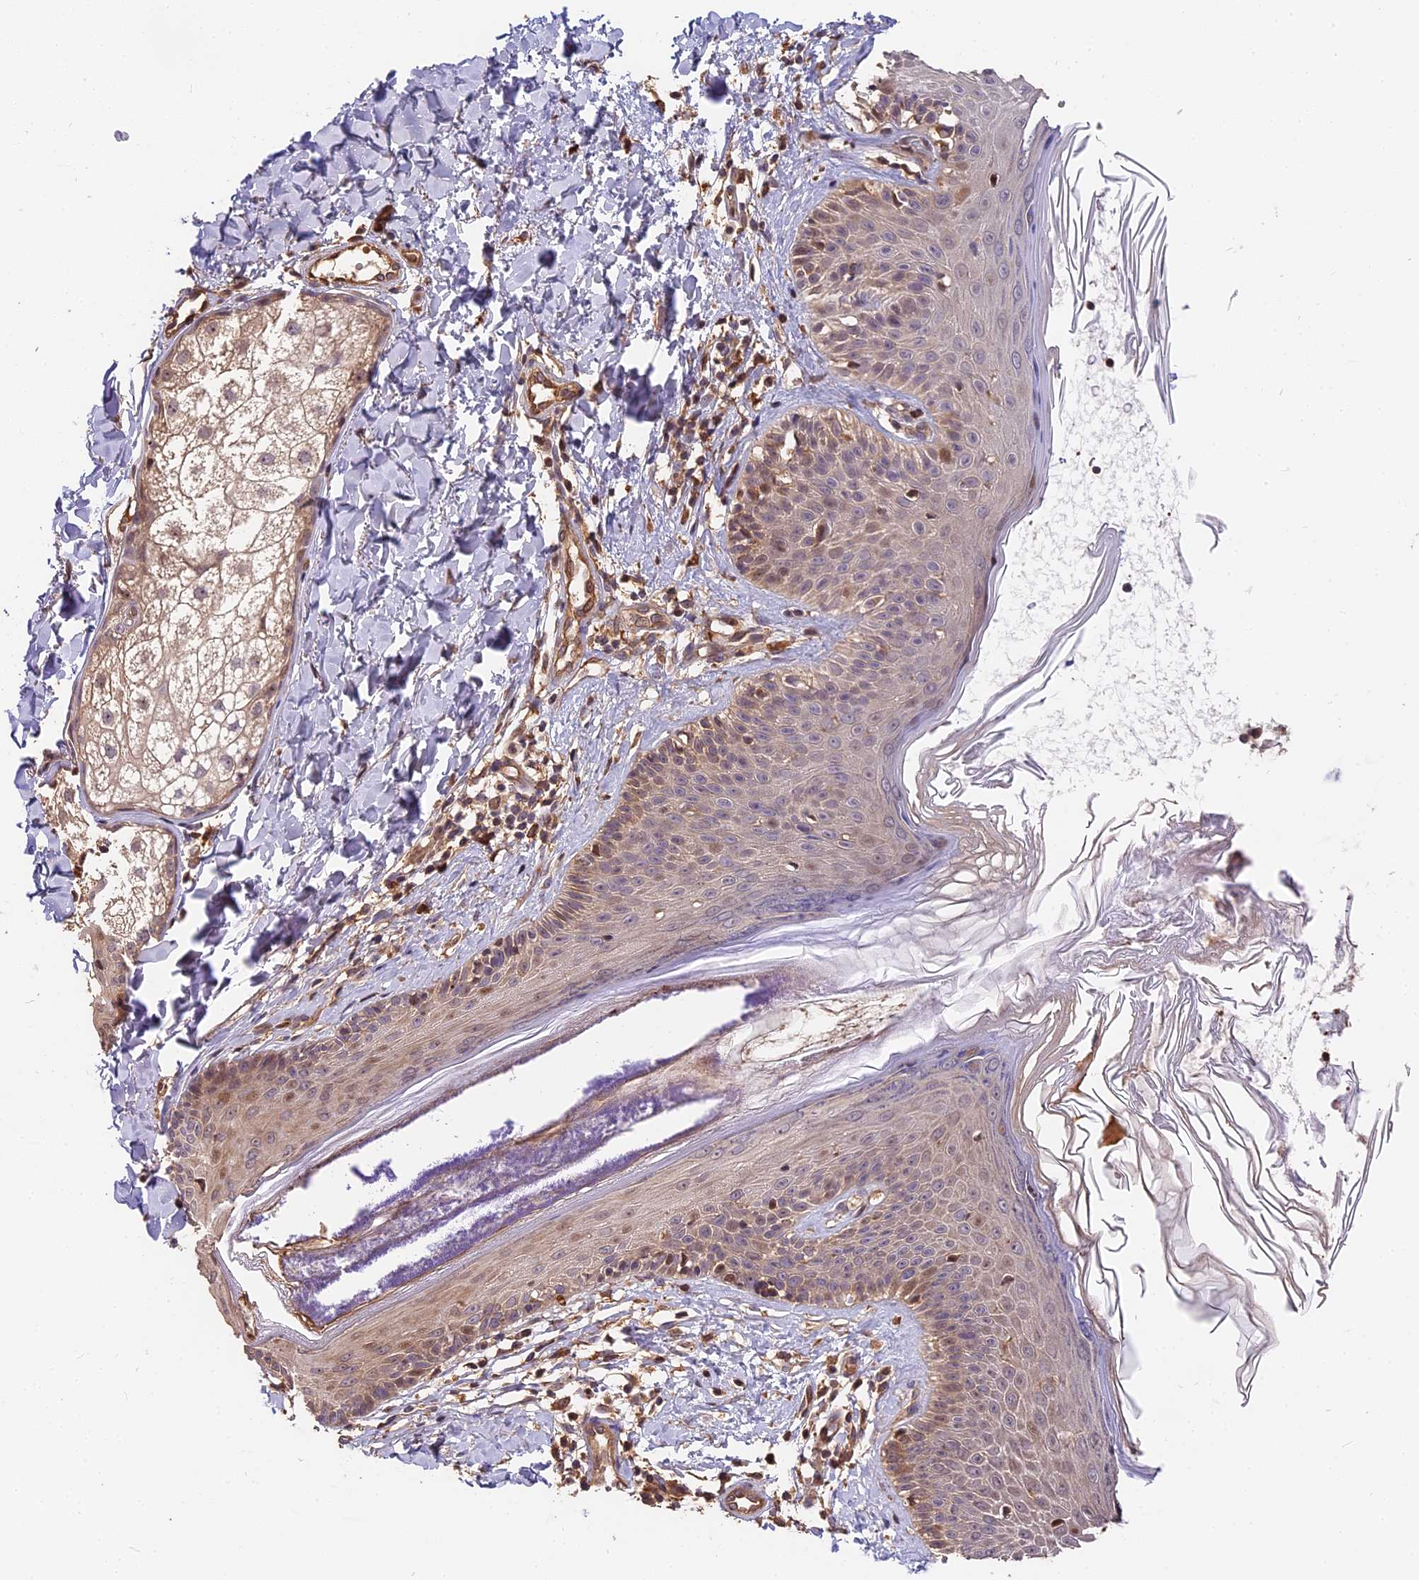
{"staining": {"intensity": "weak", "quantity": ">75%", "location": "cytoplasmic/membranous"}, "tissue": "skin", "cell_type": "Fibroblasts", "image_type": "normal", "snomed": [{"axis": "morphology", "description": "Normal tissue, NOS"}, {"axis": "topography", "description": "Skin"}], "caption": "Immunohistochemistry (IHC) micrograph of benign human skin stained for a protein (brown), which demonstrates low levels of weak cytoplasmic/membranous positivity in about >75% of fibroblasts.", "gene": "ARHGAP17", "patient": {"sex": "male", "age": 52}}